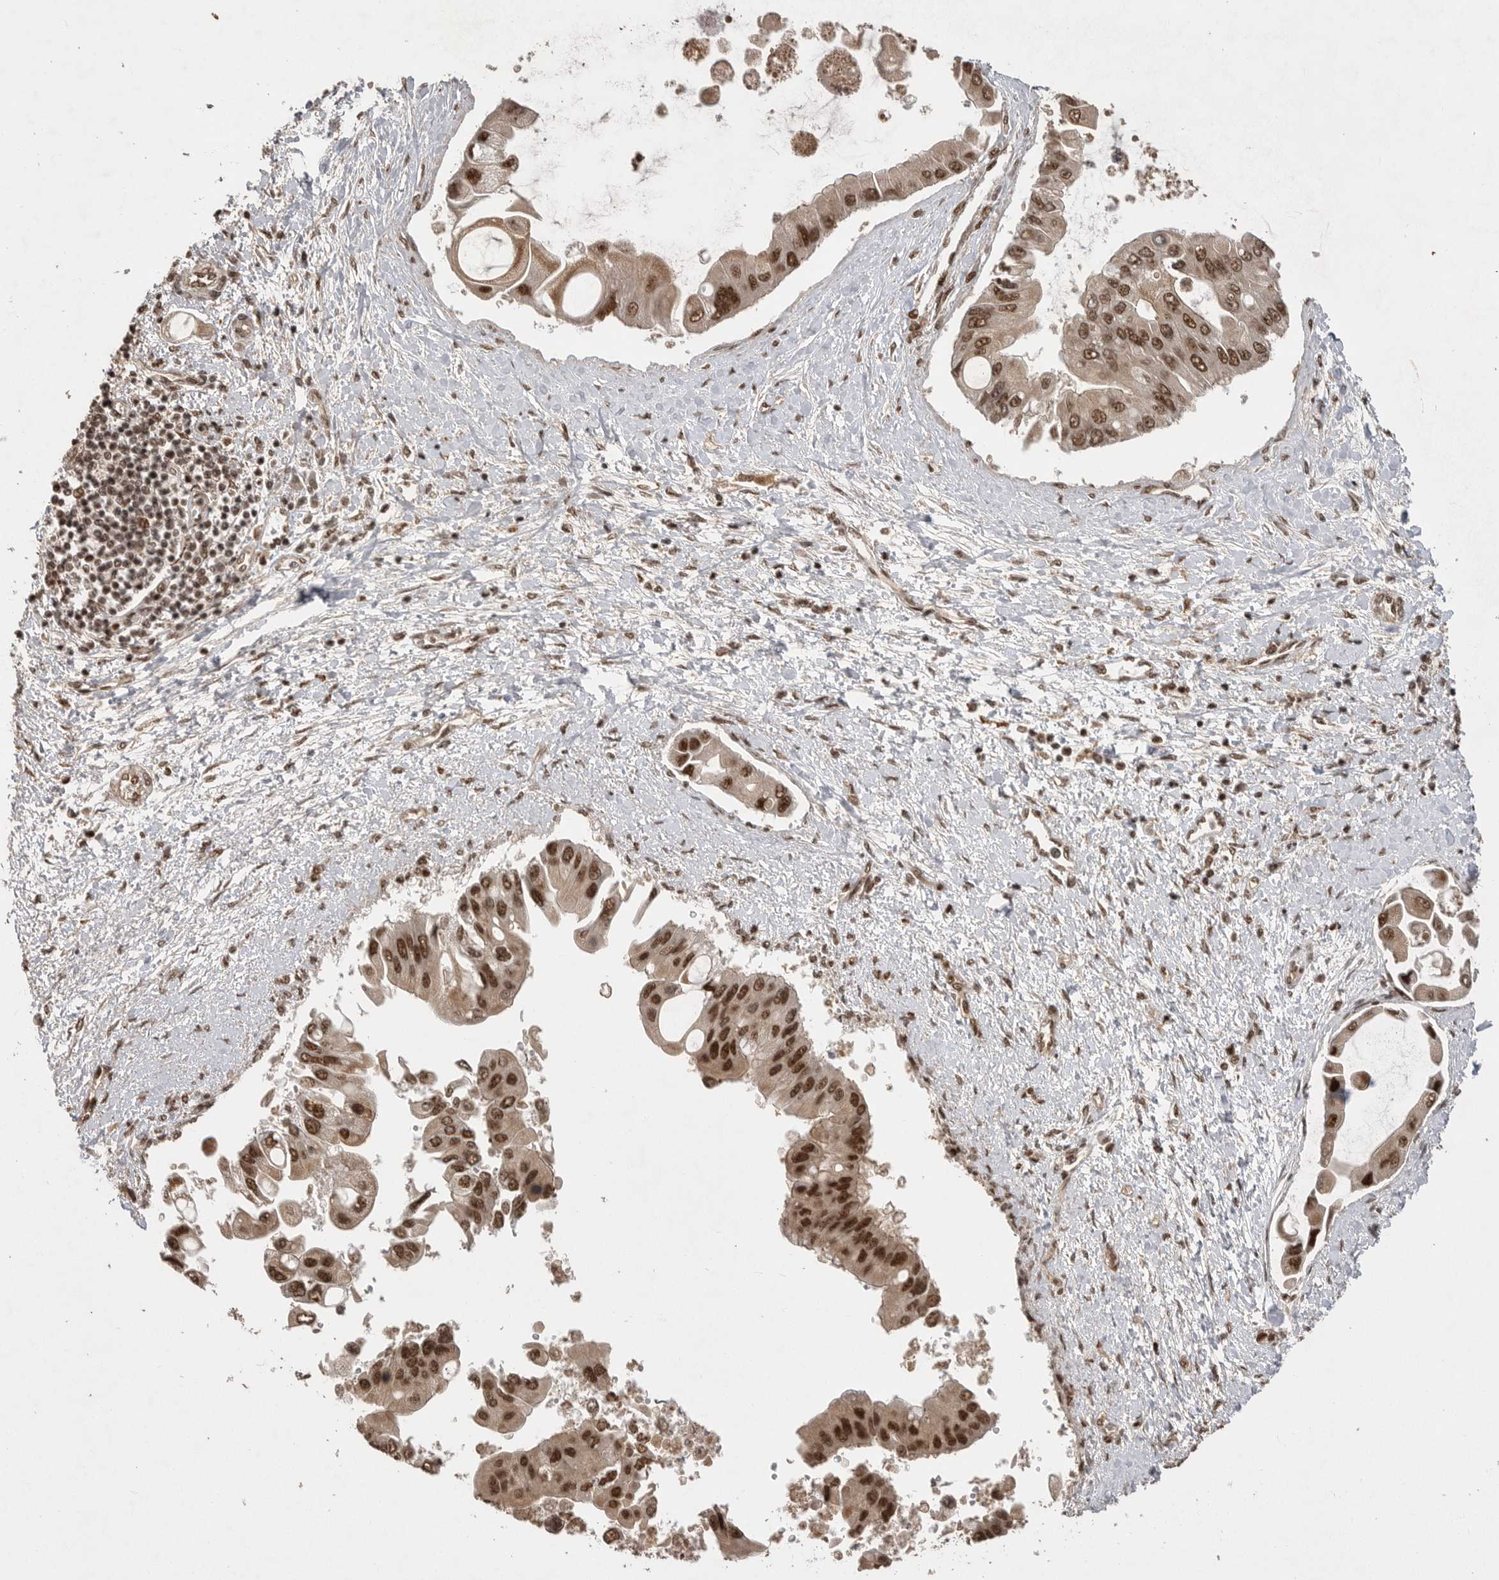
{"staining": {"intensity": "moderate", "quantity": ">75%", "location": "nuclear"}, "tissue": "liver cancer", "cell_type": "Tumor cells", "image_type": "cancer", "snomed": [{"axis": "morphology", "description": "Cholangiocarcinoma"}, {"axis": "topography", "description": "Liver"}], "caption": "Immunohistochemical staining of human liver cancer shows moderate nuclear protein expression in approximately >75% of tumor cells.", "gene": "PPP1R8", "patient": {"sex": "male", "age": 50}}